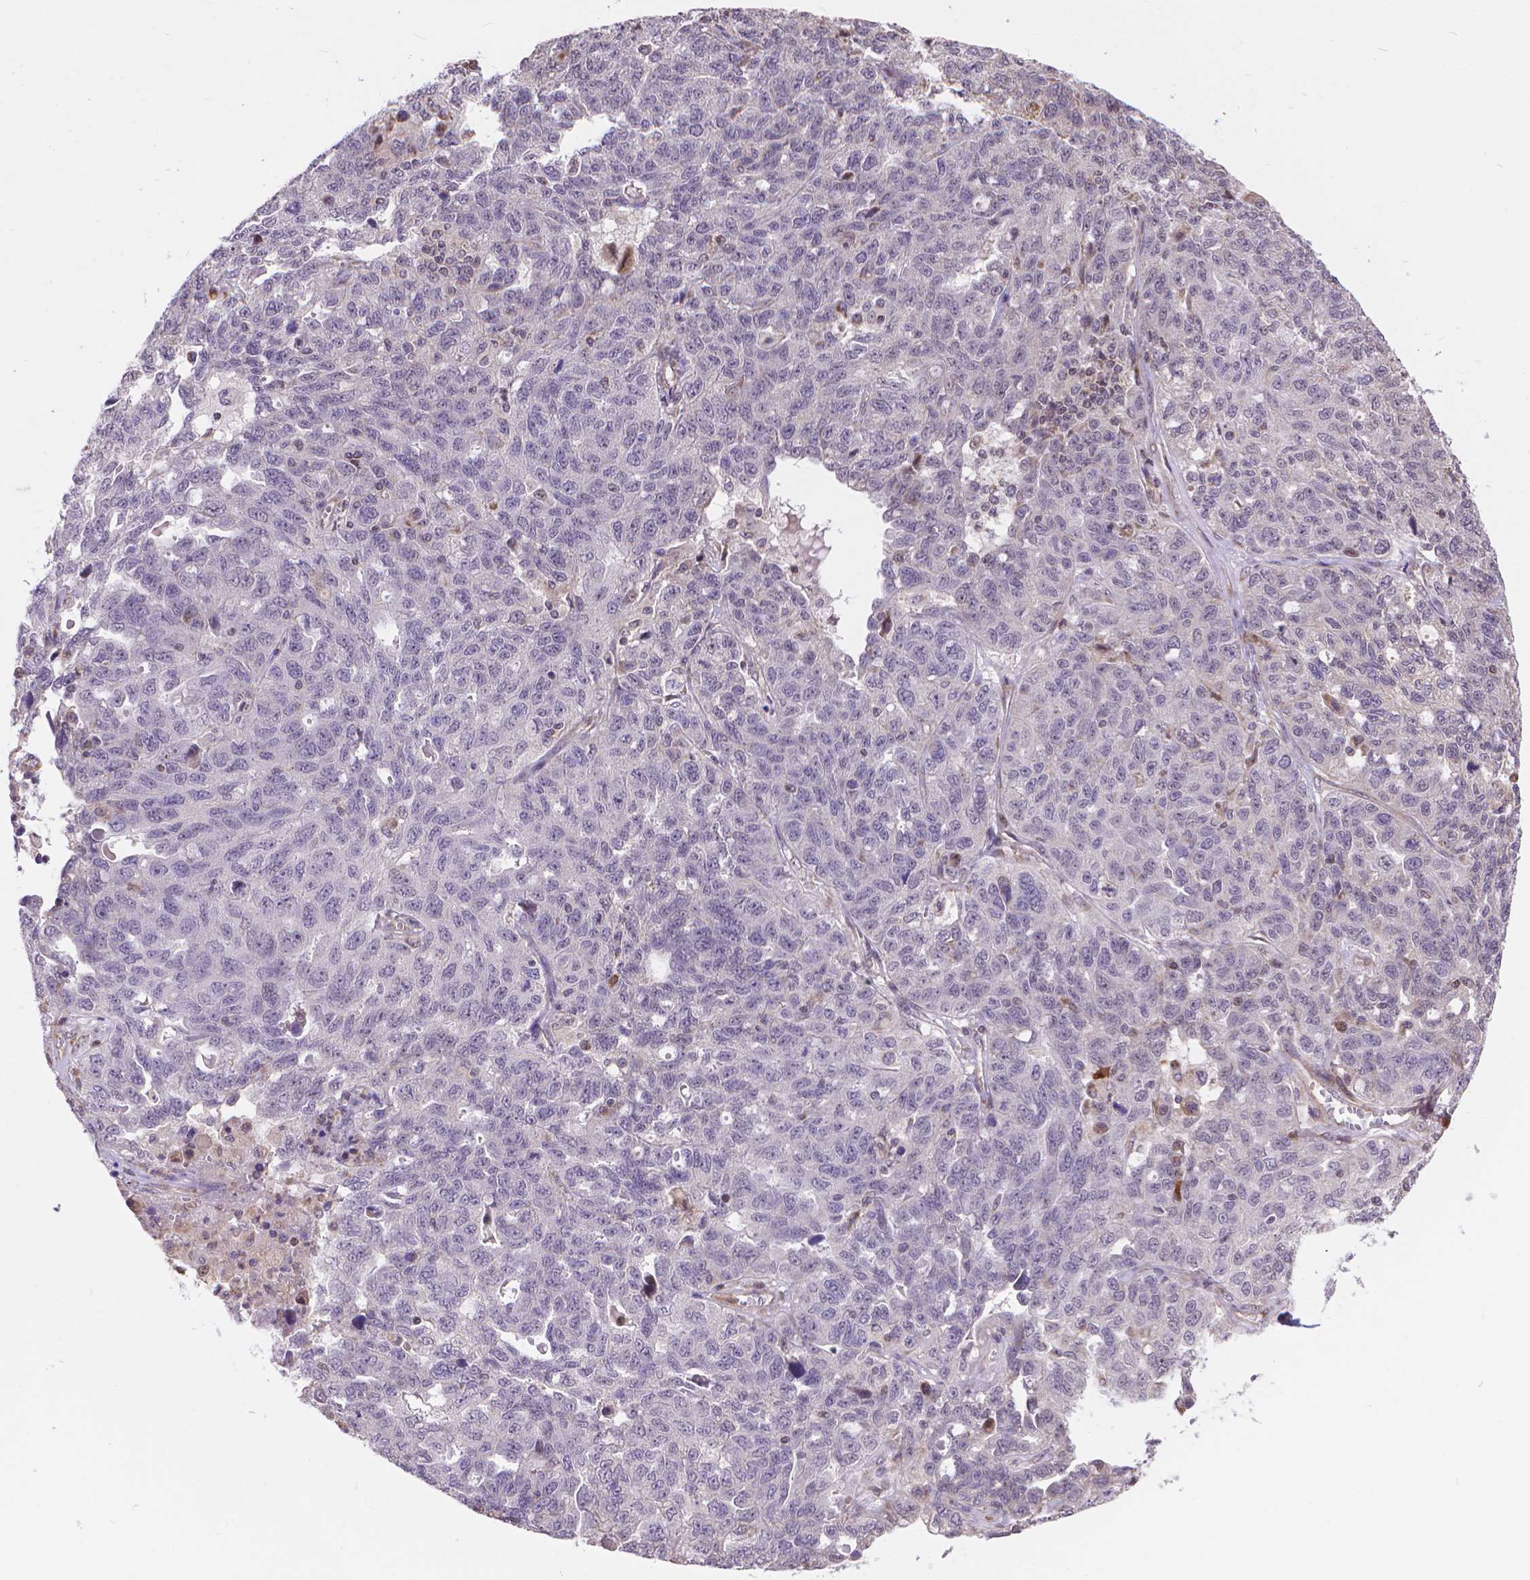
{"staining": {"intensity": "negative", "quantity": "none", "location": "none"}, "tissue": "ovarian cancer", "cell_type": "Tumor cells", "image_type": "cancer", "snomed": [{"axis": "morphology", "description": "Cystadenocarcinoma, serous, NOS"}, {"axis": "topography", "description": "Ovary"}], "caption": "Ovarian cancer stained for a protein using IHC exhibits no positivity tumor cells.", "gene": "TMEM135", "patient": {"sex": "female", "age": 71}}